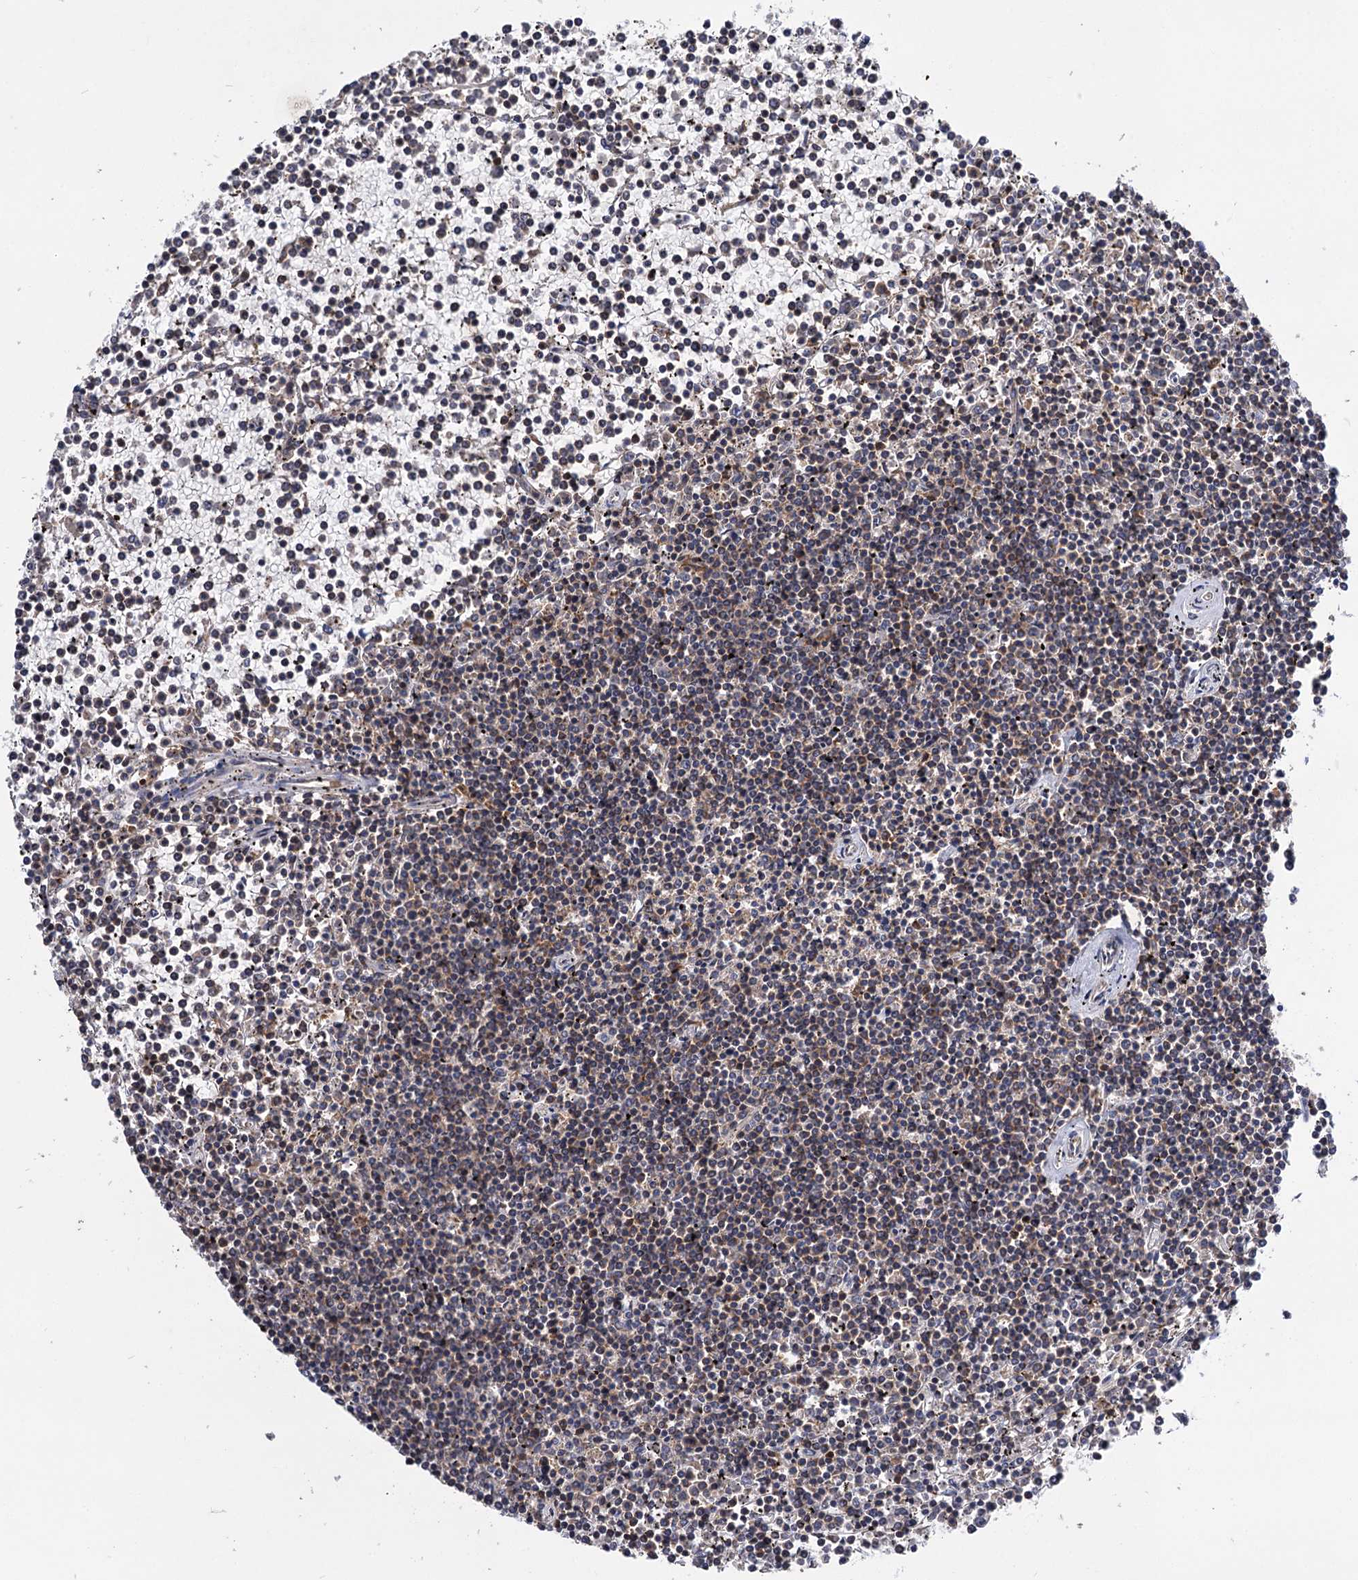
{"staining": {"intensity": "moderate", "quantity": ">75%", "location": "cytoplasmic/membranous"}, "tissue": "lymphoma", "cell_type": "Tumor cells", "image_type": "cancer", "snomed": [{"axis": "morphology", "description": "Malignant lymphoma, non-Hodgkin's type, Low grade"}, {"axis": "topography", "description": "Spleen"}], "caption": "This is a photomicrograph of IHC staining of lymphoma, which shows moderate positivity in the cytoplasmic/membranous of tumor cells.", "gene": "UBASH3B", "patient": {"sex": "female", "age": 19}}